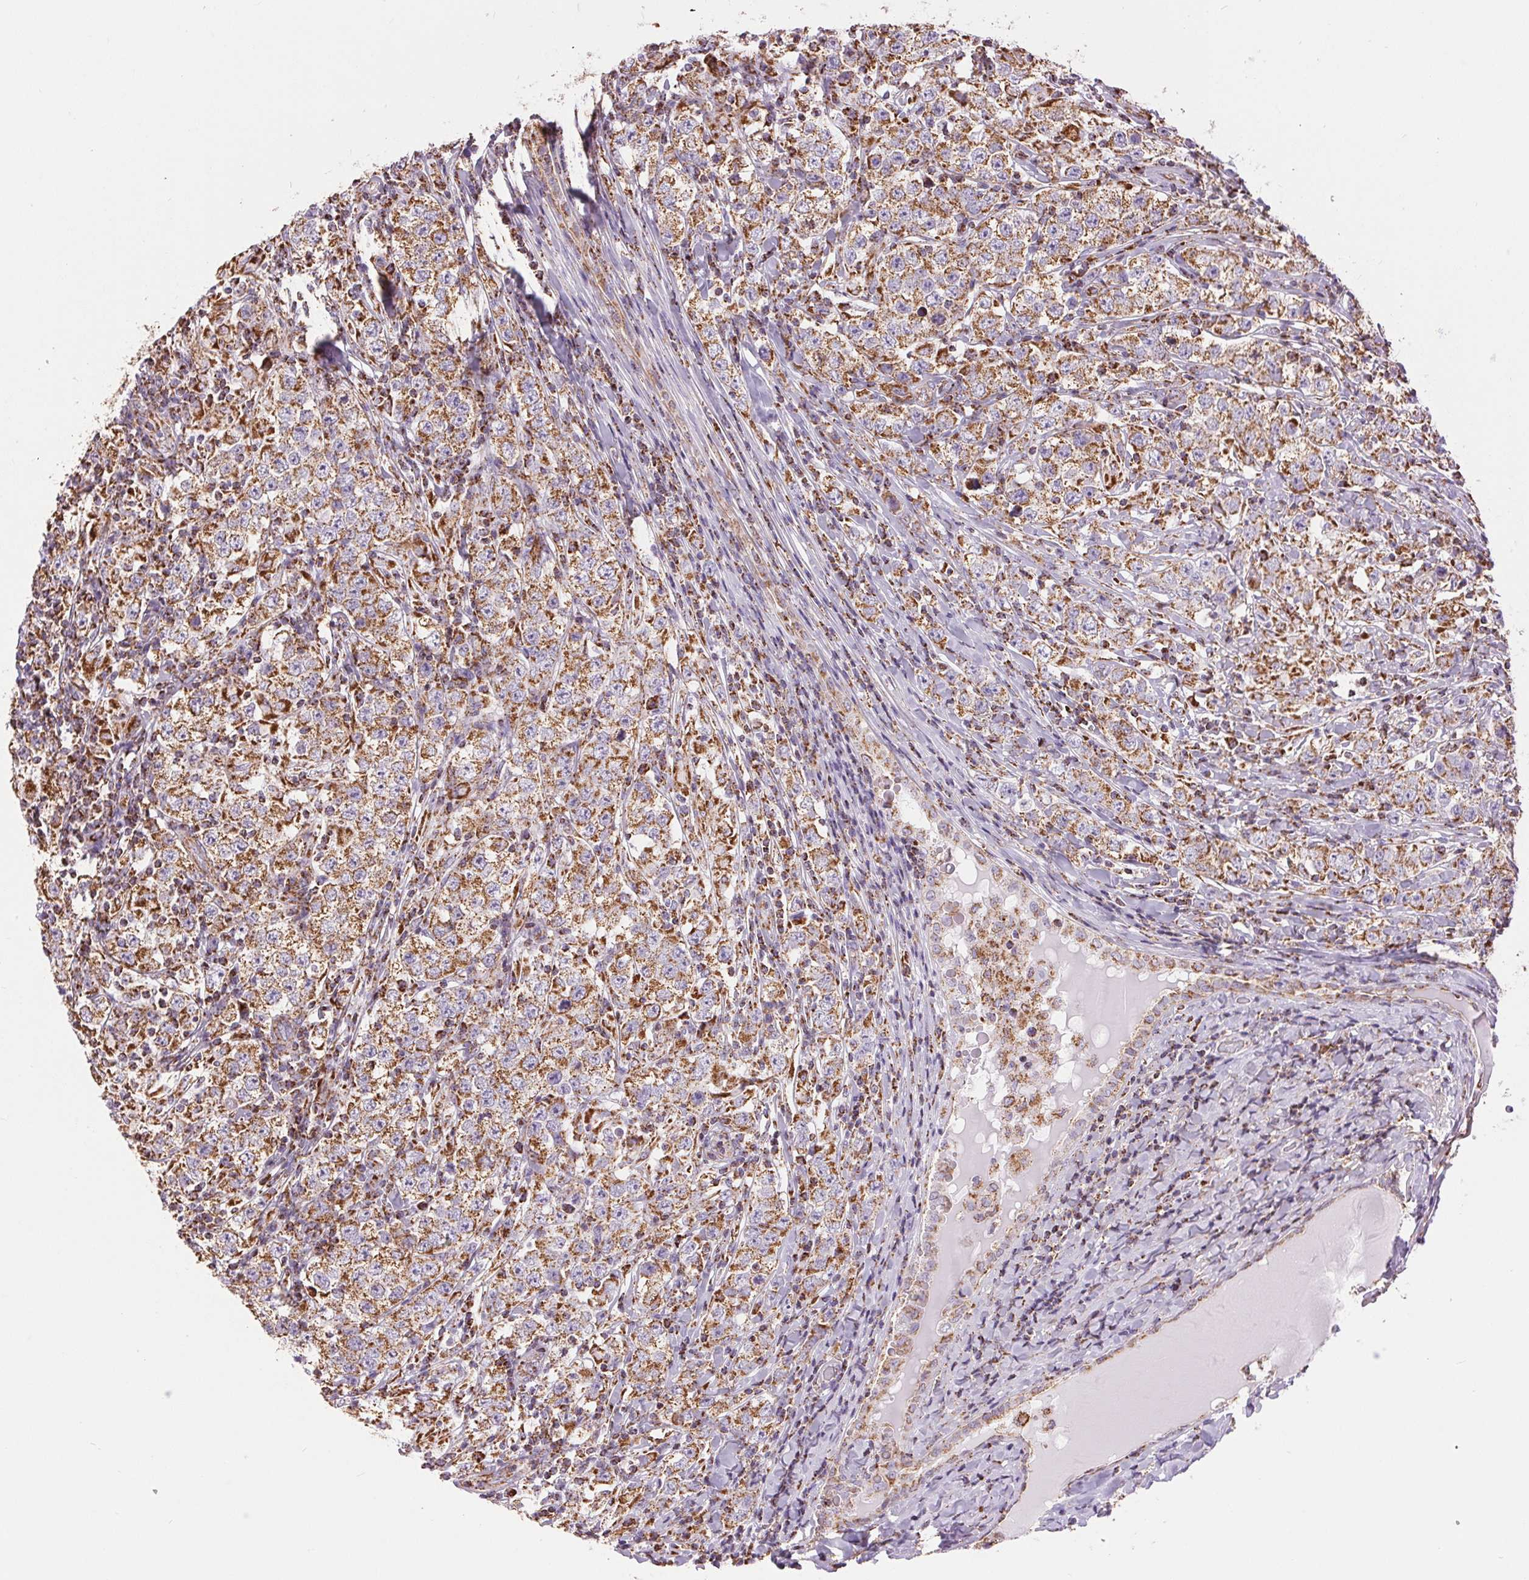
{"staining": {"intensity": "moderate", "quantity": ">75%", "location": "cytoplasmic/membranous"}, "tissue": "testis cancer", "cell_type": "Tumor cells", "image_type": "cancer", "snomed": [{"axis": "morphology", "description": "Seminoma, NOS"}, {"axis": "morphology", "description": "Carcinoma, Embryonal, NOS"}, {"axis": "topography", "description": "Testis"}], "caption": "The micrograph shows immunohistochemical staining of testis cancer (seminoma). There is moderate cytoplasmic/membranous expression is present in approximately >75% of tumor cells.", "gene": "ATP5PB", "patient": {"sex": "male", "age": 41}}